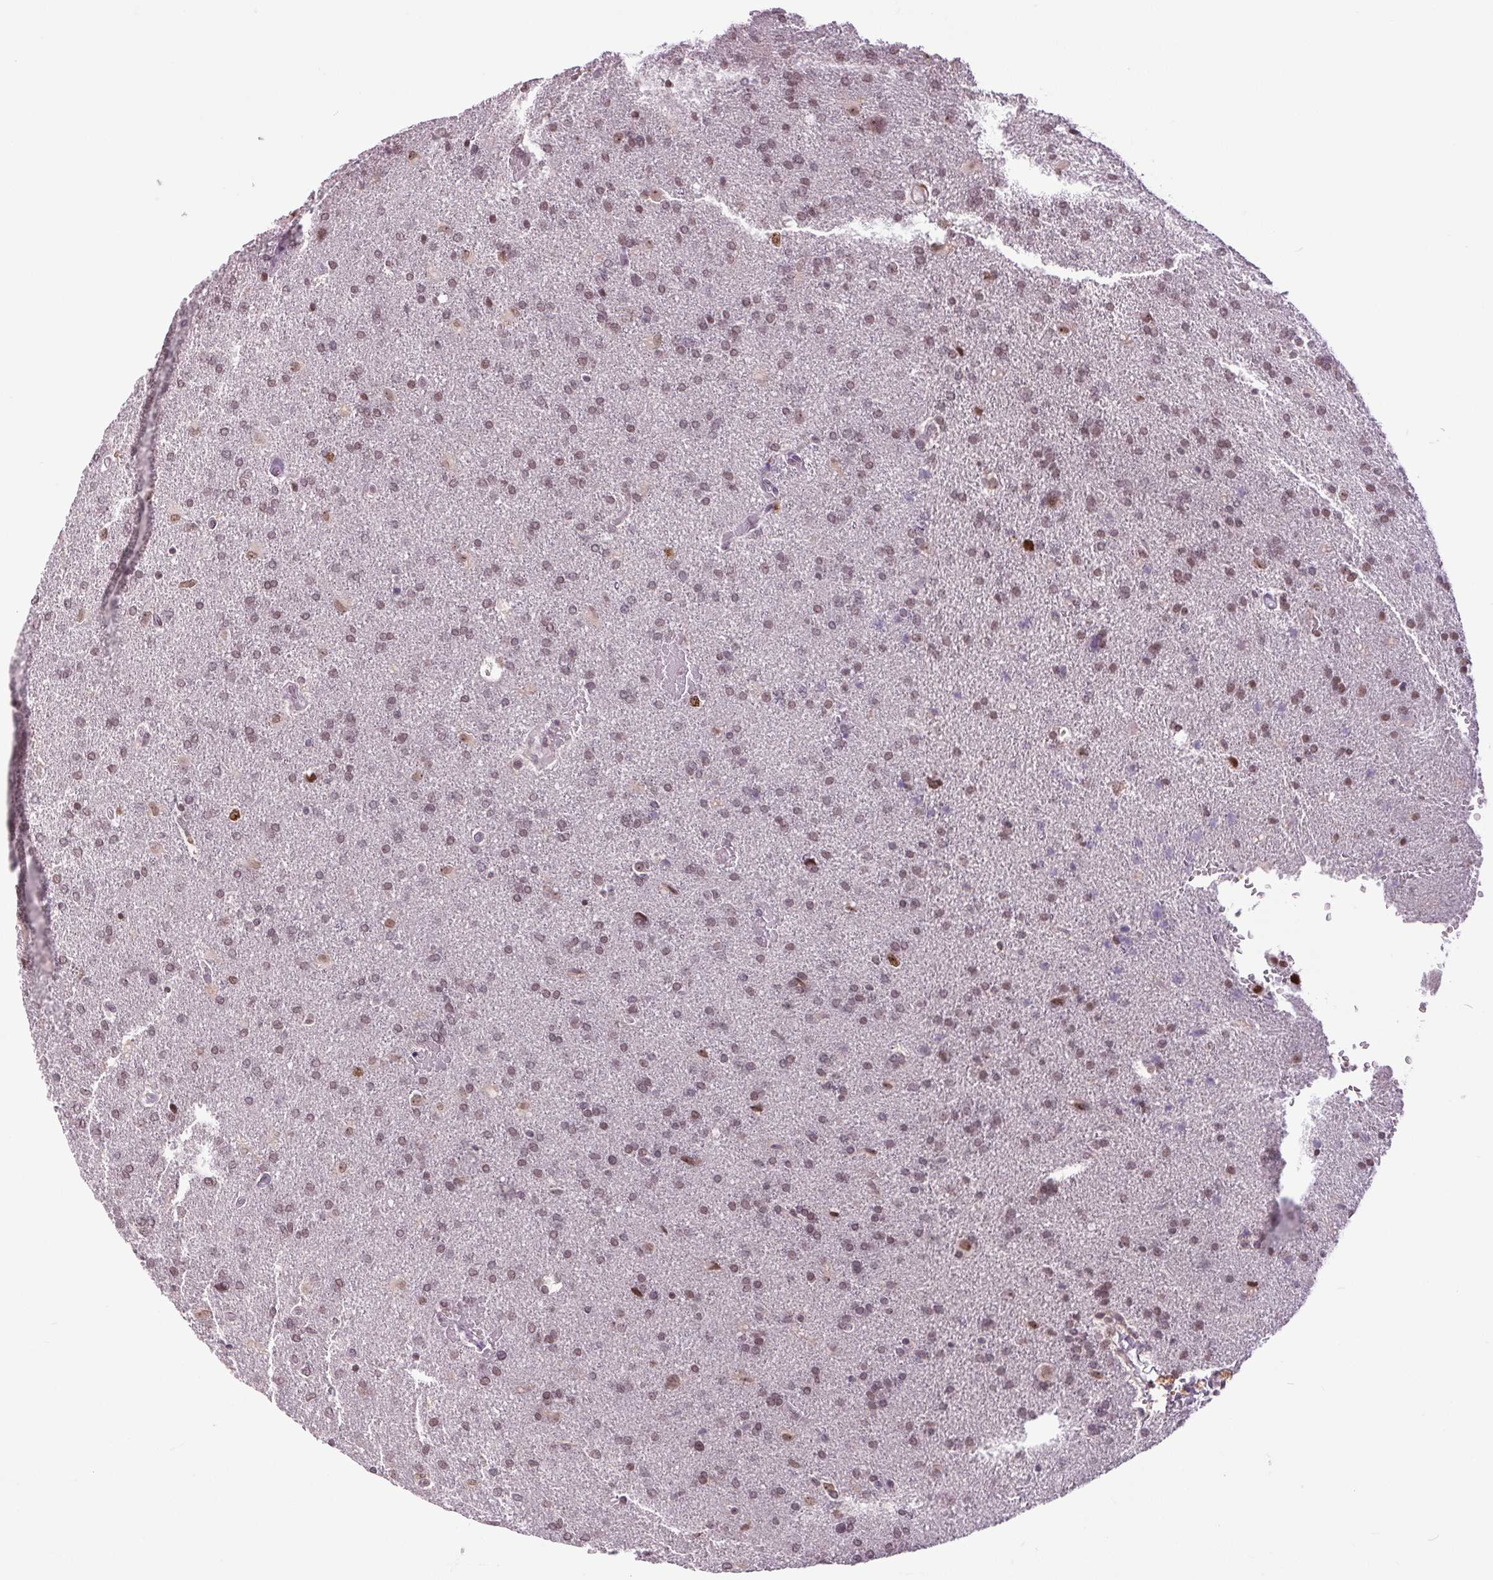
{"staining": {"intensity": "moderate", "quantity": ">75%", "location": "nuclear"}, "tissue": "glioma", "cell_type": "Tumor cells", "image_type": "cancer", "snomed": [{"axis": "morphology", "description": "Glioma, malignant, High grade"}, {"axis": "topography", "description": "Brain"}], "caption": "Glioma stained with DAB (3,3'-diaminobenzidine) immunohistochemistry exhibits medium levels of moderate nuclear positivity in approximately >75% of tumor cells. (Brightfield microscopy of DAB IHC at high magnification).", "gene": "SMIM6", "patient": {"sex": "male", "age": 68}}